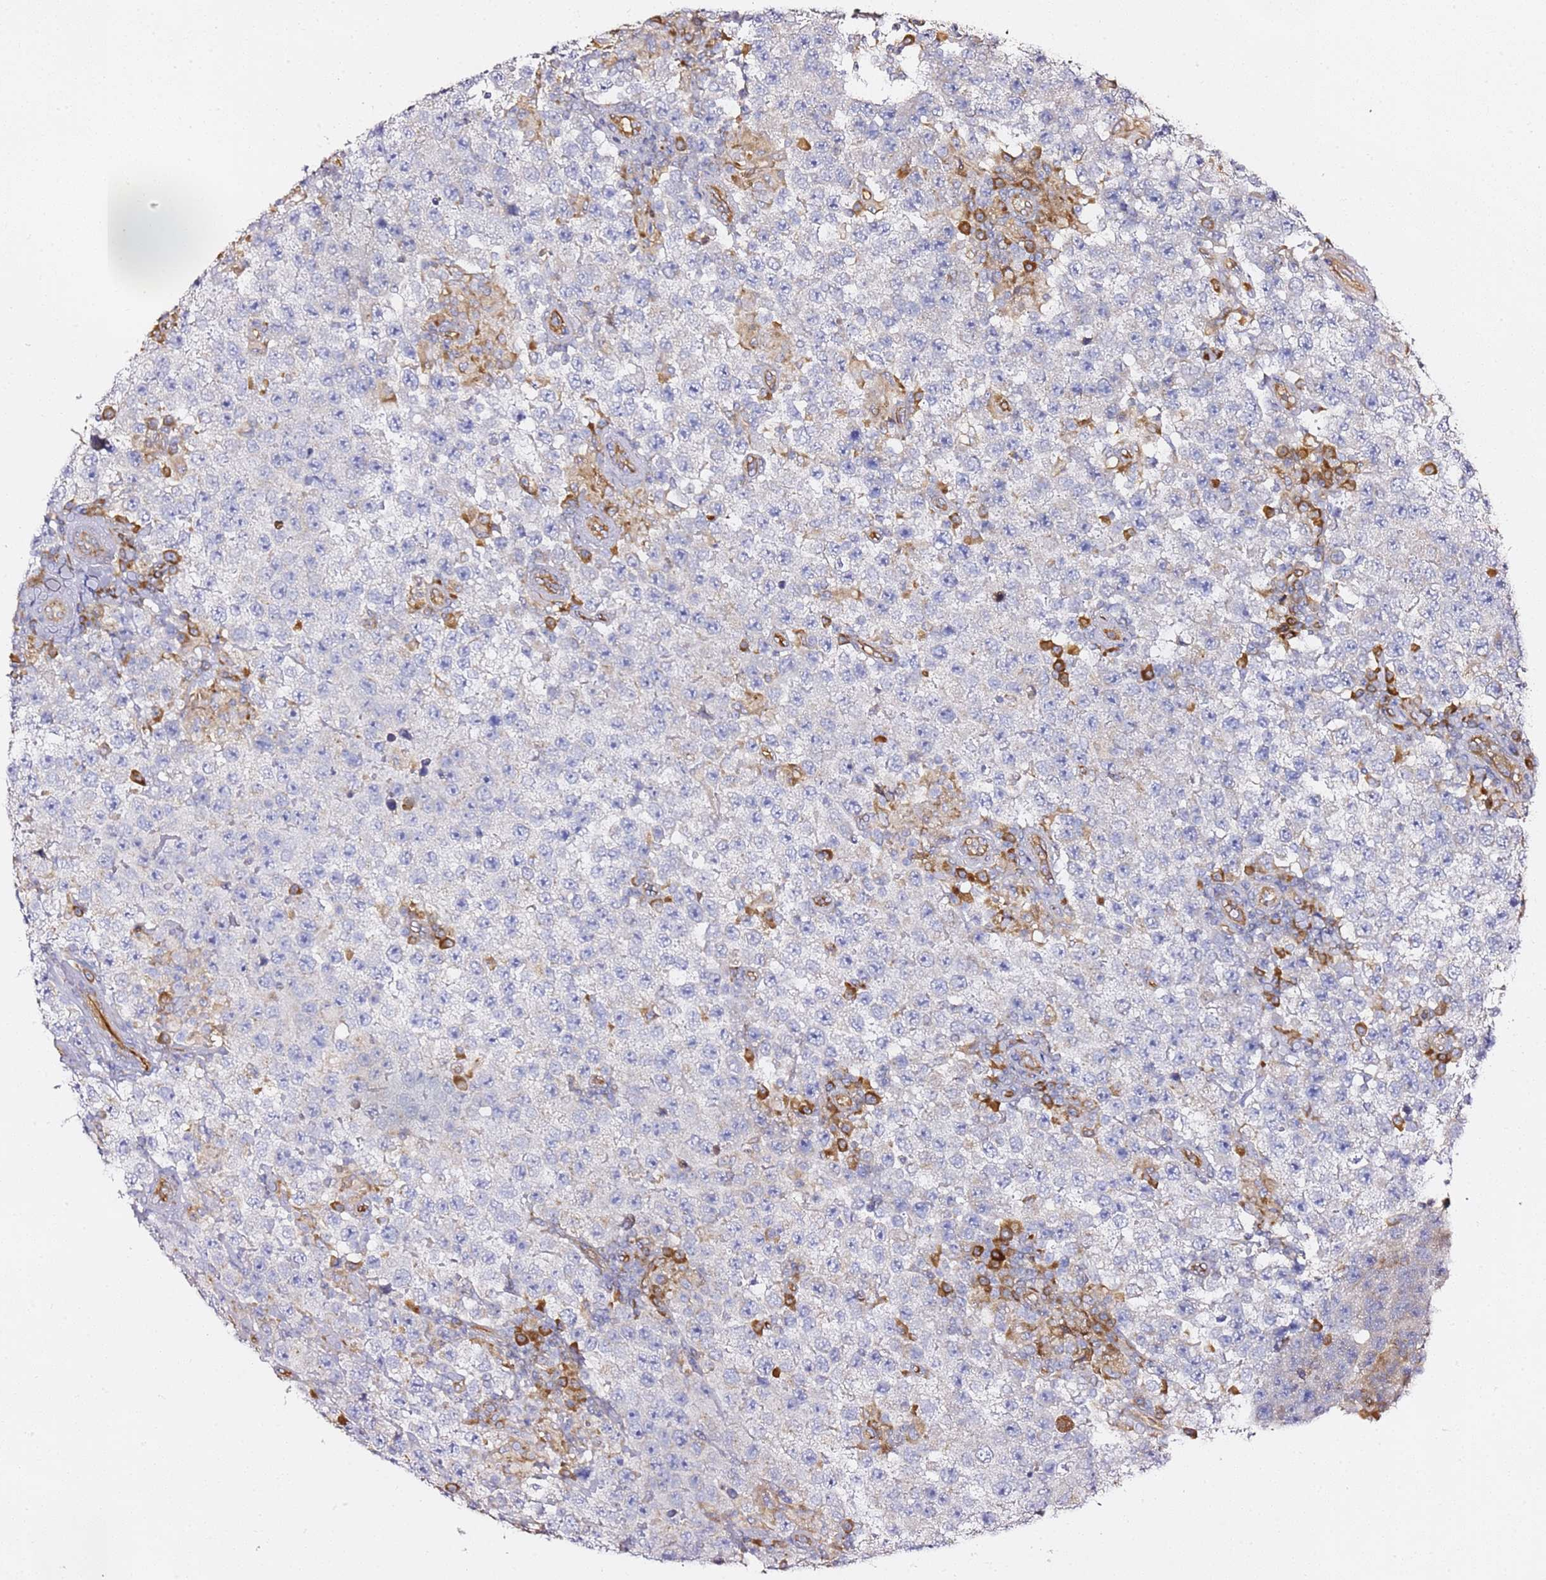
{"staining": {"intensity": "negative", "quantity": "none", "location": "none"}, "tissue": "testis cancer", "cell_type": "Tumor cells", "image_type": "cancer", "snomed": [{"axis": "morphology", "description": "Normal tissue, NOS"}, {"axis": "morphology", "description": "Urothelial carcinoma, High grade"}, {"axis": "morphology", "description": "Seminoma, NOS"}, {"axis": "morphology", "description": "Carcinoma, Embryonal, NOS"}, {"axis": "topography", "description": "Urinary bladder"}, {"axis": "topography", "description": "Testis"}], "caption": "Immunohistochemistry image of neoplastic tissue: testis embryonal carcinoma stained with DAB shows no significant protein staining in tumor cells.", "gene": "KIF7", "patient": {"sex": "male", "age": 41}}